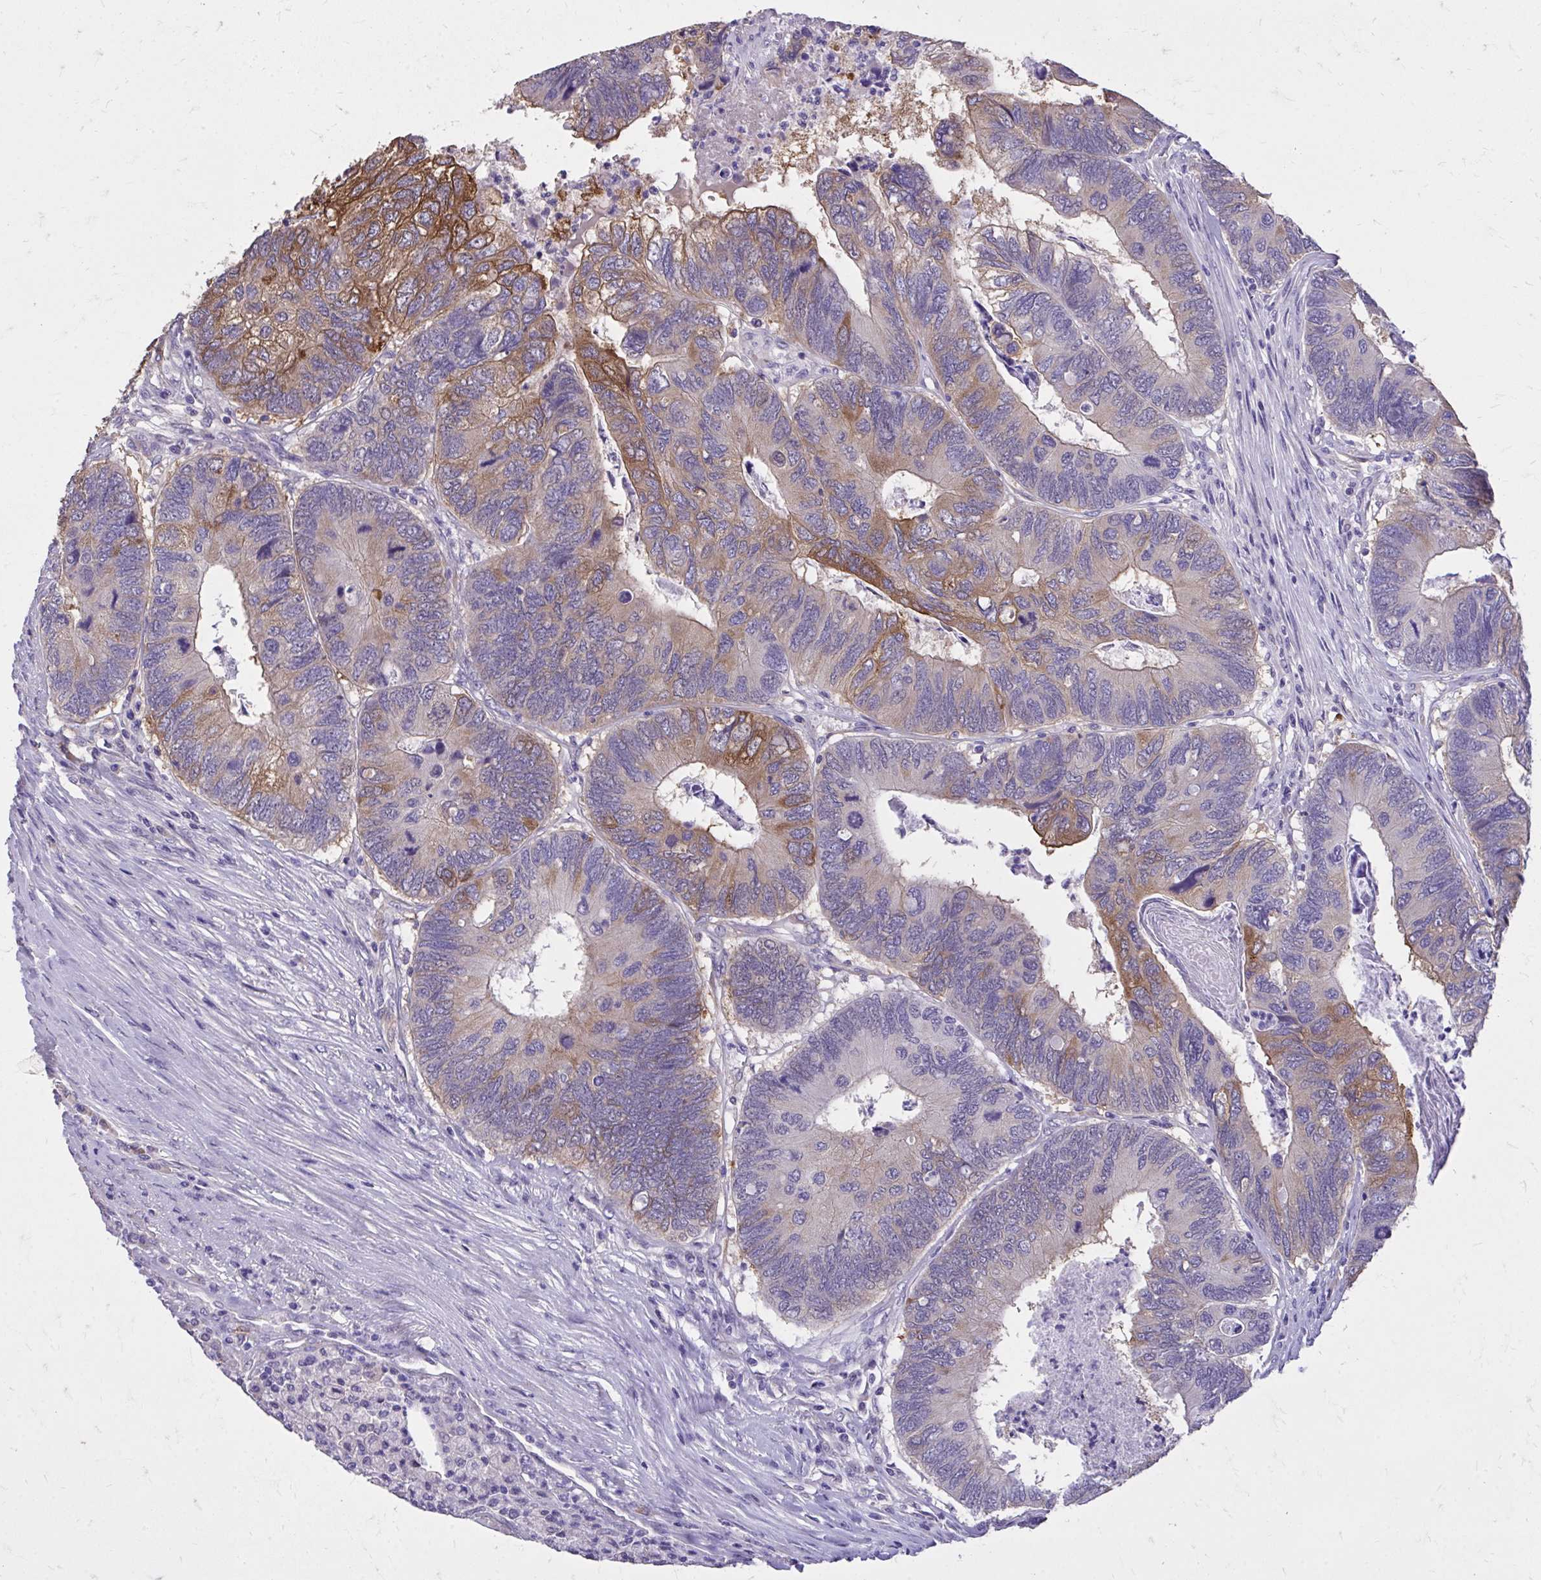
{"staining": {"intensity": "moderate", "quantity": "<25%", "location": "cytoplasmic/membranous"}, "tissue": "colorectal cancer", "cell_type": "Tumor cells", "image_type": "cancer", "snomed": [{"axis": "morphology", "description": "Adenocarcinoma, NOS"}, {"axis": "topography", "description": "Colon"}], "caption": "Immunohistochemical staining of colorectal cancer demonstrates moderate cytoplasmic/membranous protein positivity in about <25% of tumor cells. The staining was performed using DAB to visualize the protein expression in brown, while the nuclei were stained in blue with hematoxylin (Magnification: 20x).", "gene": "EPB41L1", "patient": {"sex": "female", "age": 67}}